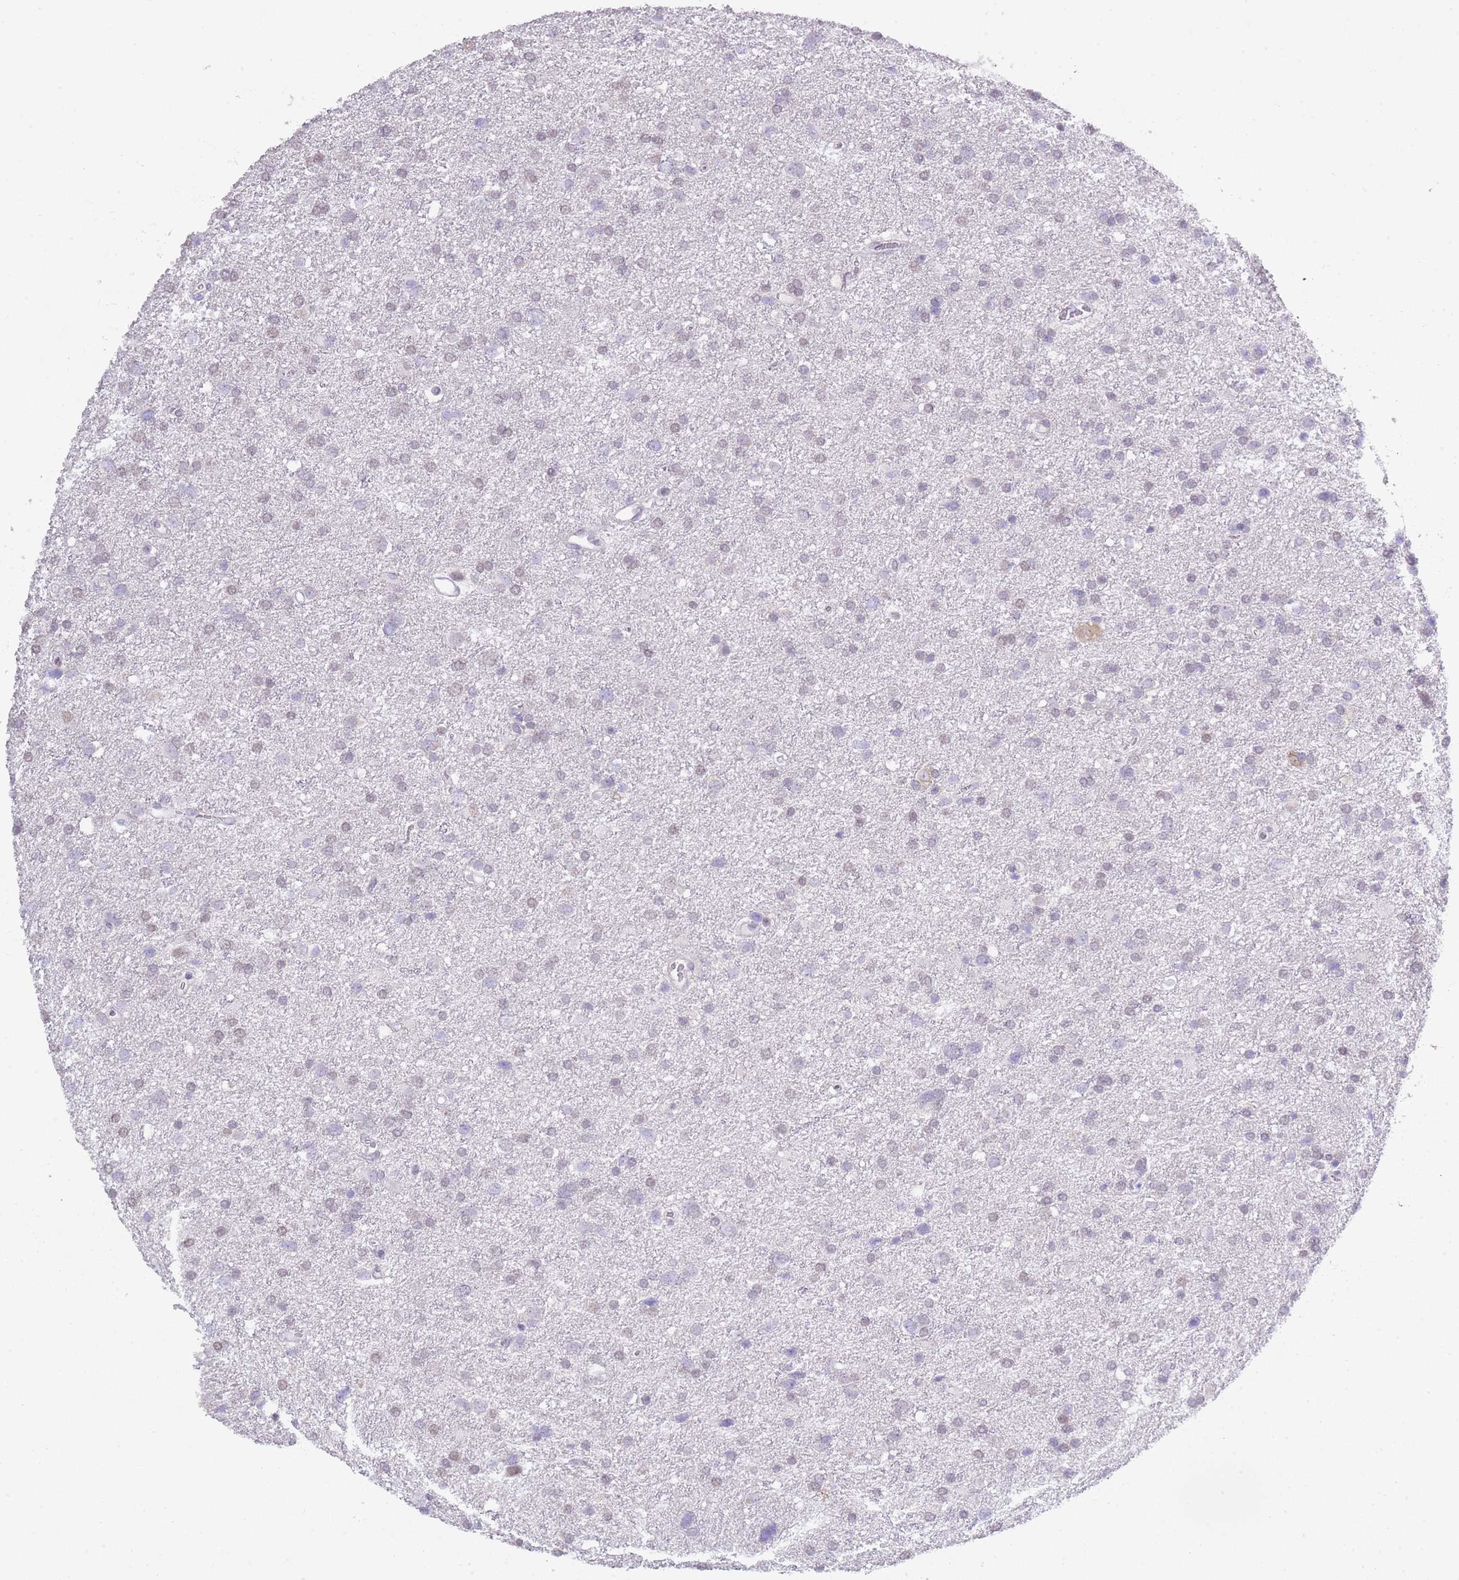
{"staining": {"intensity": "negative", "quantity": "none", "location": "none"}, "tissue": "glioma", "cell_type": "Tumor cells", "image_type": "cancer", "snomed": [{"axis": "morphology", "description": "Glioma, malignant, Low grade"}, {"axis": "topography", "description": "Brain"}], "caption": "The immunohistochemistry image has no significant staining in tumor cells of malignant glioma (low-grade) tissue.", "gene": "SEPHS2", "patient": {"sex": "female", "age": 32}}